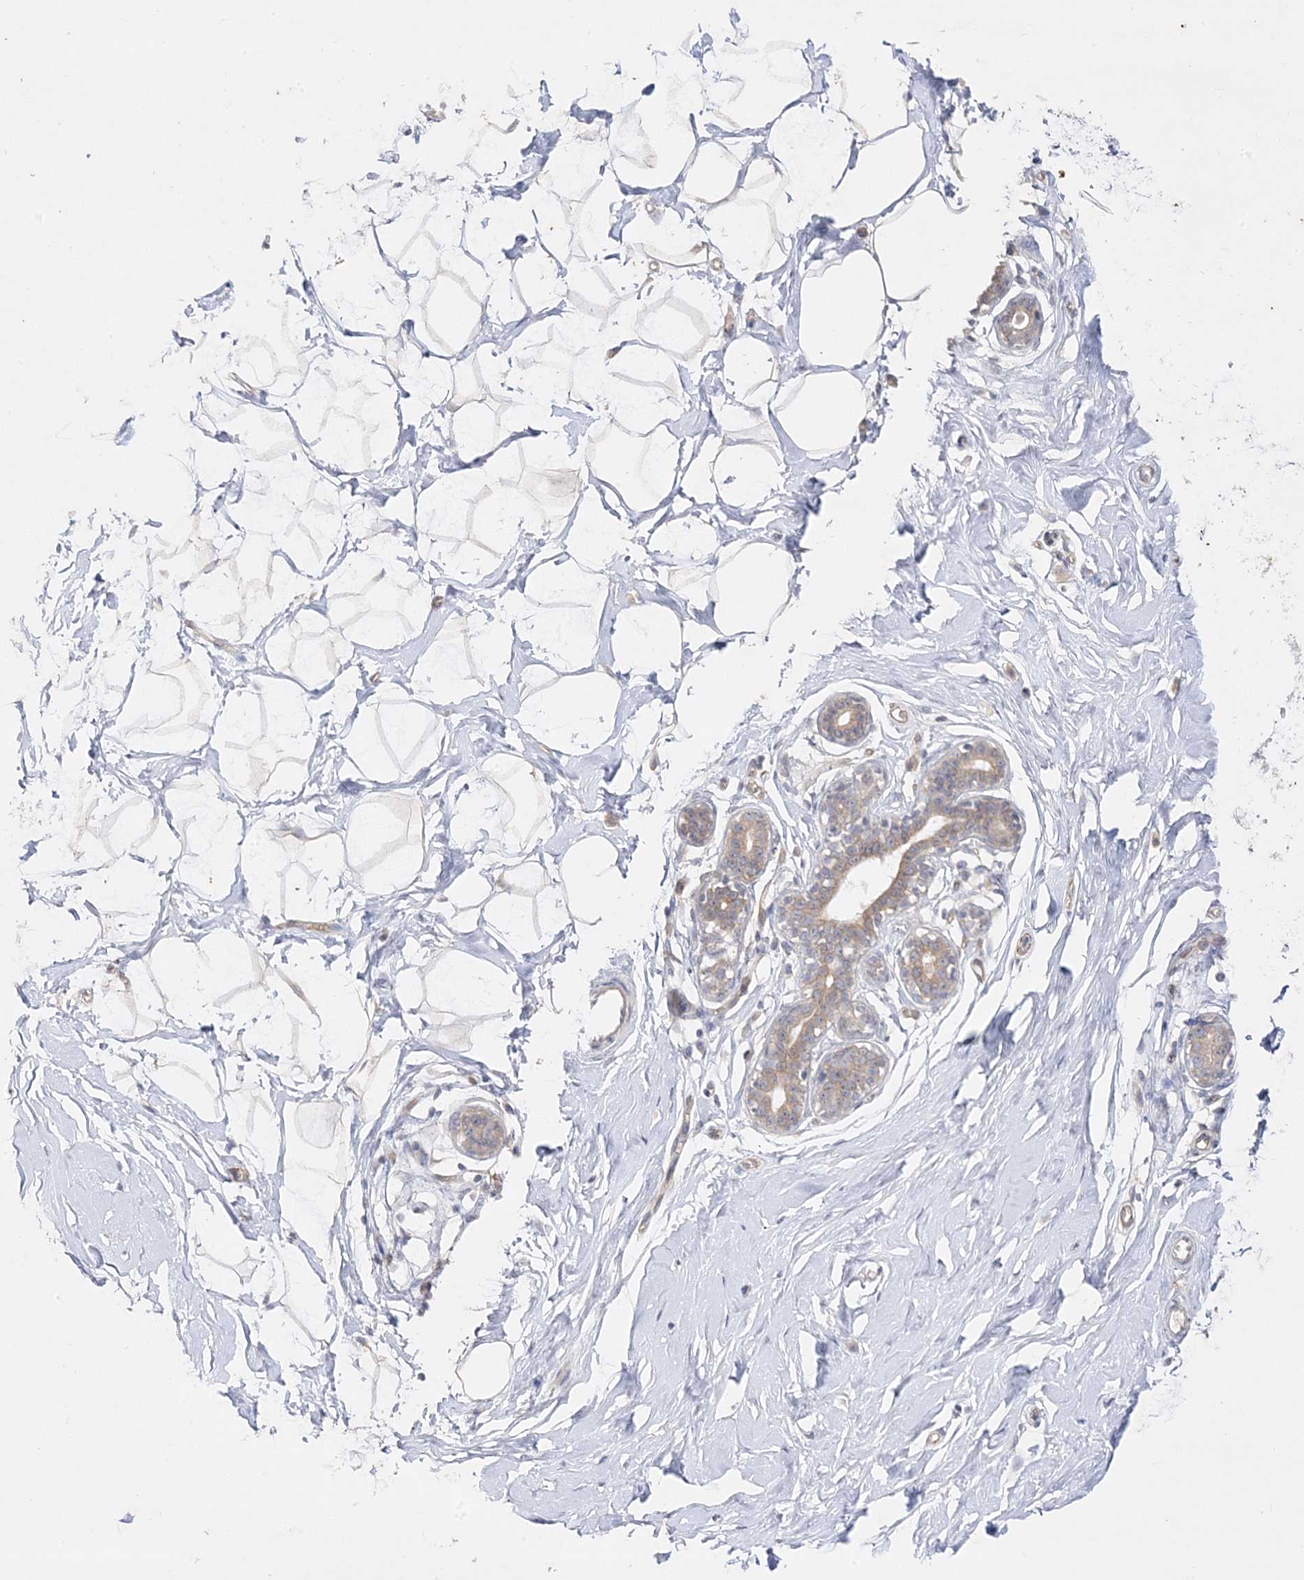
{"staining": {"intensity": "weak", "quantity": "<25%", "location": "cytoplasmic/membranous"}, "tissue": "breast", "cell_type": "Adipocytes", "image_type": "normal", "snomed": [{"axis": "morphology", "description": "Normal tissue, NOS"}, {"axis": "morphology", "description": "Adenoma, NOS"}, {"axis": "topography", "description": "Breast"}], "caption": "Immunohistochemical staining of unremarkable human breast exhibits no significant staining in adipocytes. Brightfield microscopy of immunohistochemistry stained with DAB (3,3'-diaminobenzidine) (brown) and hematoxylin (blue), captured at high magnification.", "gene": "C2CD2", "patient": {"sex": "female", "age": 23}}